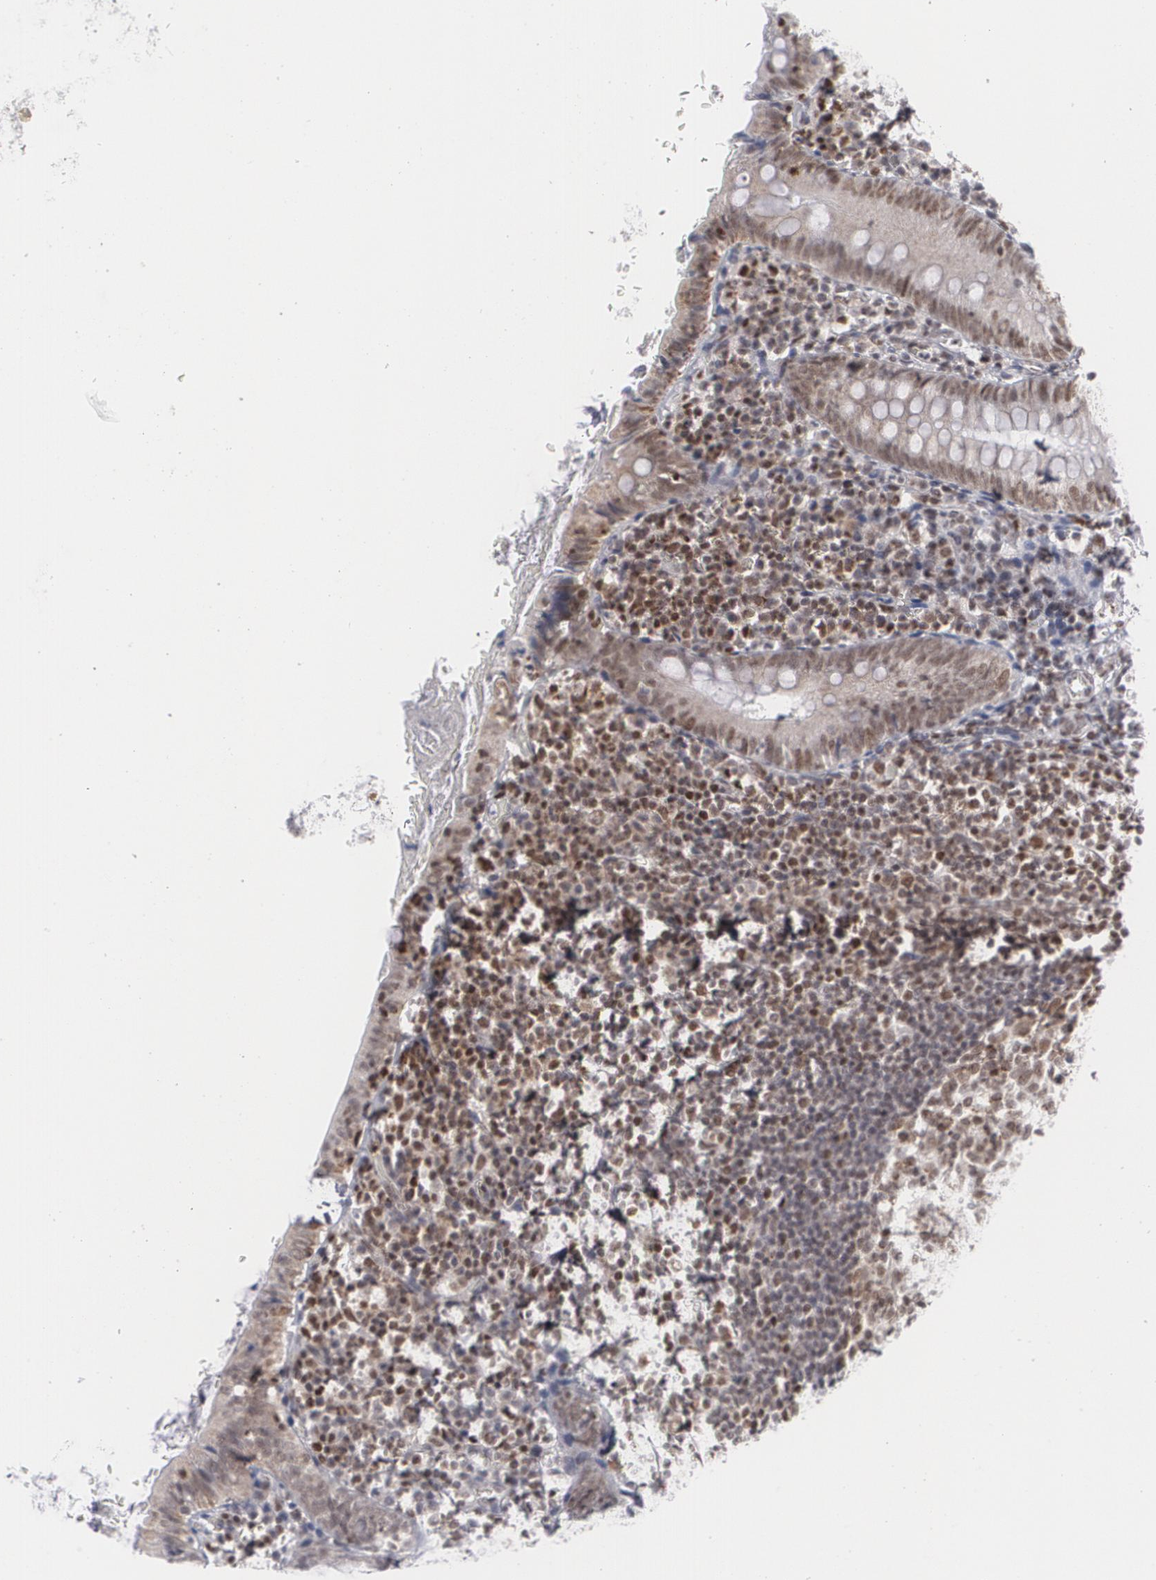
{"staining": {"intensity": "moderate", "quantity": "25%-75%", "location": "cytoplasmic/membranous,nuclear"}, "tissue": "appendix", "cell_type": "Glandular cells", "image_type": "normal", "snomed": [{"axis": "morphology", "description": "Normal tissue, NOS"}, {"axis": "topography", "description": "Appendix"}], "caption": "High-magnification brightfield microscopy of normal appendix stained with DAB (3,3'-diaminobenzidine) (brown) and counterstained with hematoxylin (blue). glandular cells exhibit moderate cytoplasmic/membranous,nuclear positivity is present in about25%-75% of cells.", "gene": "MCL1", "patient": {"sex": "female", "age": 10}}